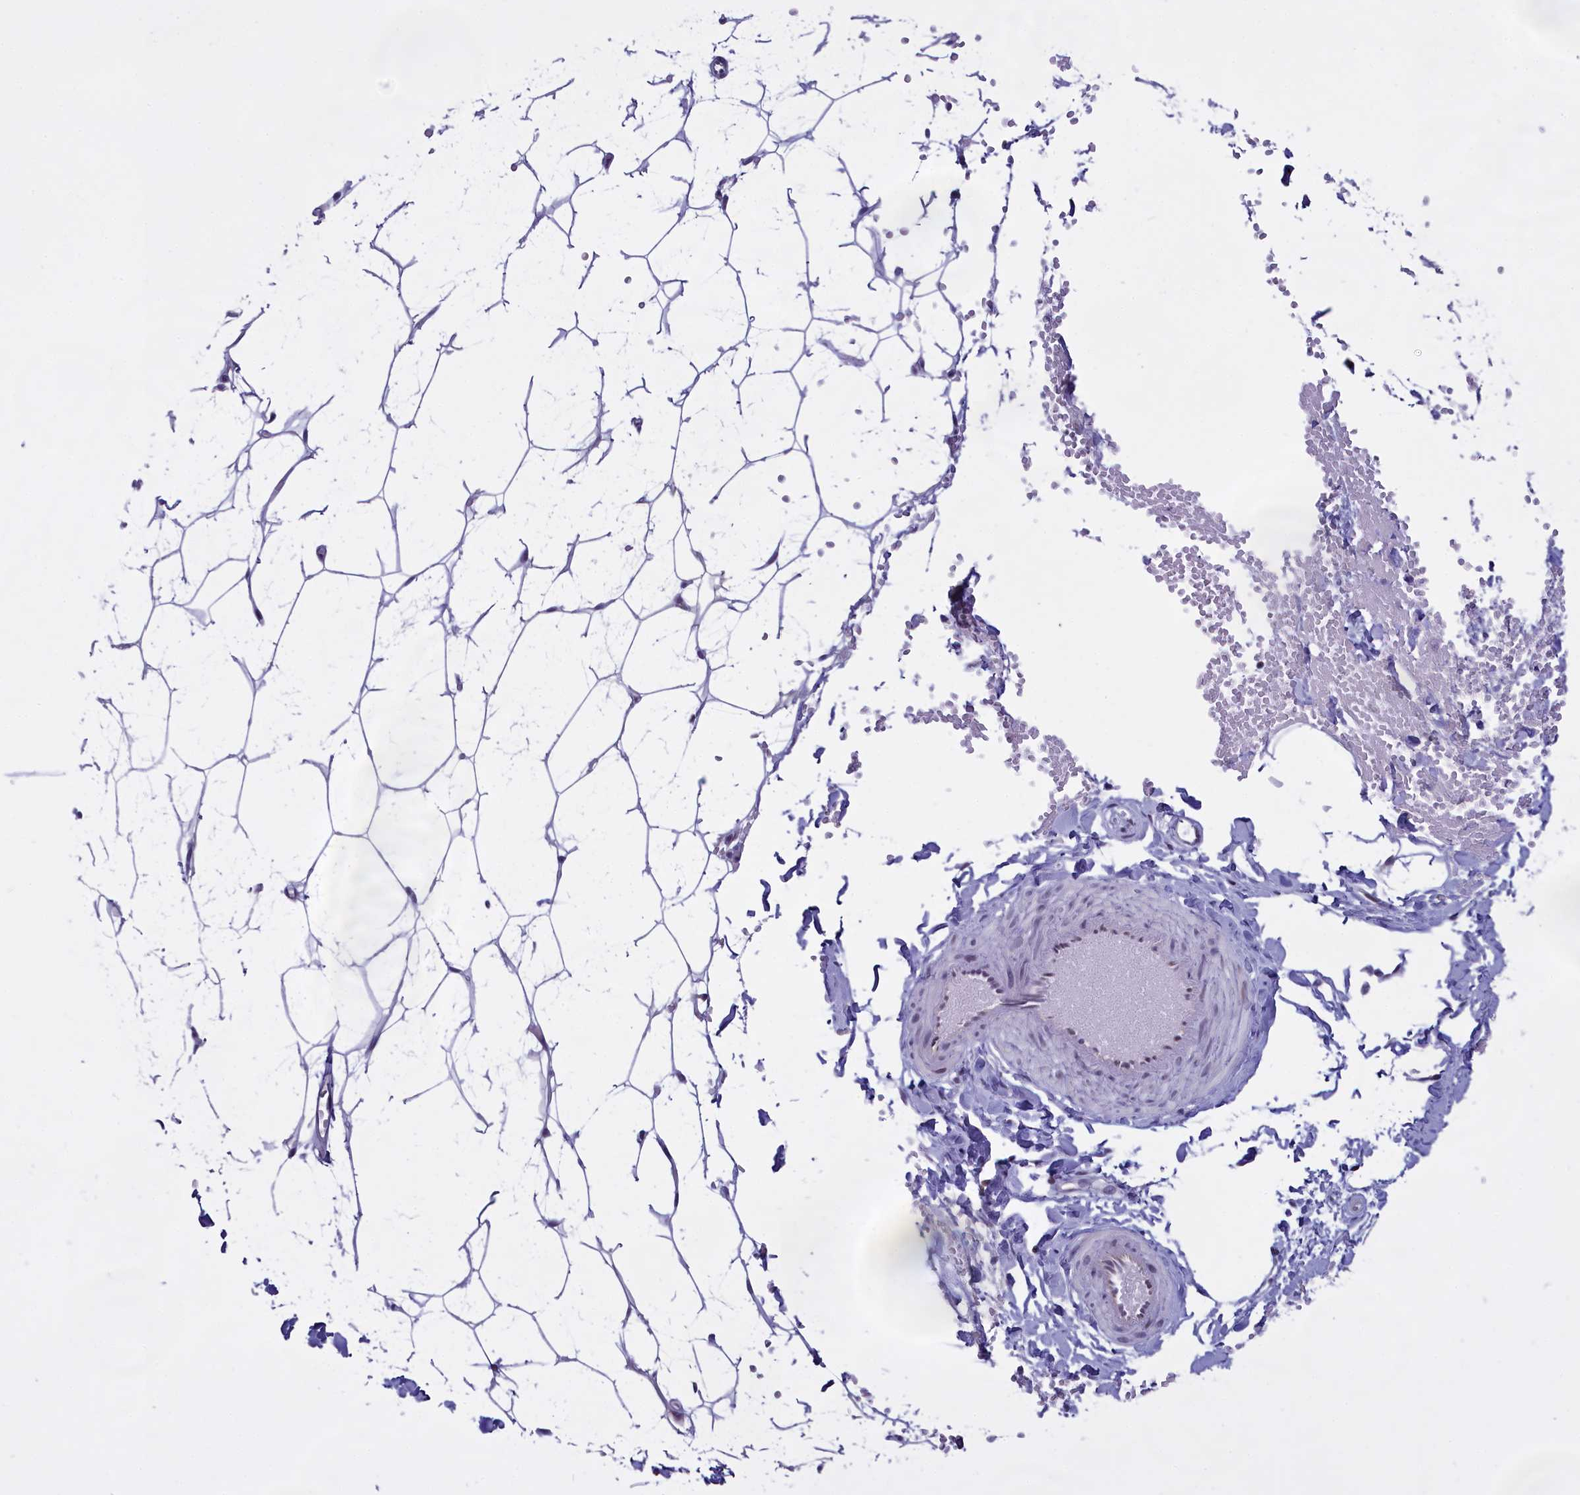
{"staining": {"intensity": "negative", "quantity": "none", "location": "none"}, "tissue": "adipose tissue", "cell_type": "Adipocytes", "image_type": "normal", "snomed": [{"axis": "morphology", "description": "Normal tissue, NOS"}, {"axis": "topography", "description": "Breast"}], "caption": "Immunohistochemistry (IHC) image of normal human adipose tissue stained for a protein (brown), which exhibits no staining in adipocytes.", "gene": "SPIRE2", "patient": {"sex": "female", "age": 23}}